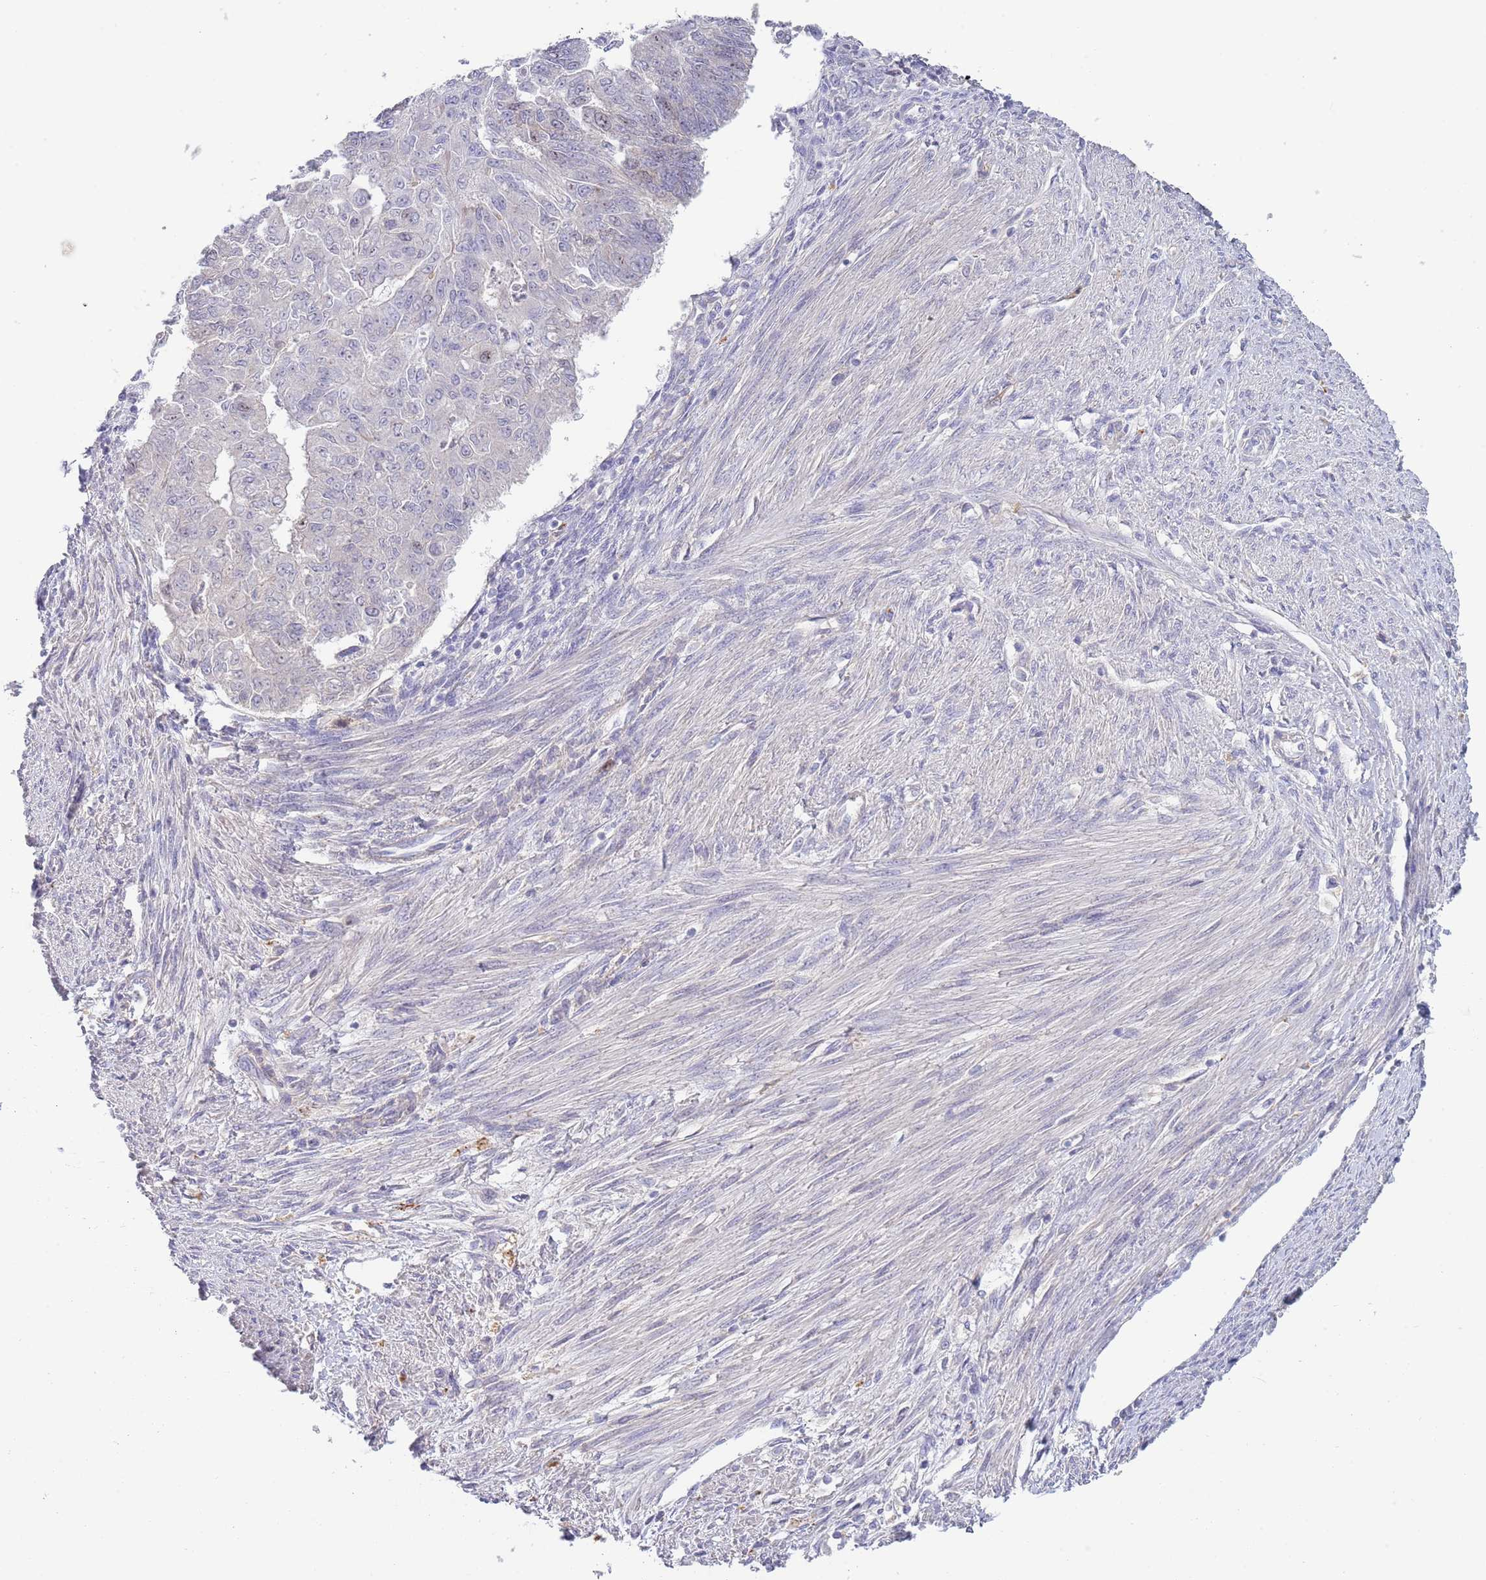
{"staining": {"intensity": "negative", "quantity": "none", "location": "none"}, "tissue": "endometrial cancer", "cell_type": "Tumor cells", "image_type": "cancer", "snomed": [{"axis": "morphology", "description": "Adenocarcinoma, NOS"}, {"axis": "topography", "description": "Endometrium"}], "caption": "Immunohistochemistry micrograph of human endometrial cancer (adenocarcinoma) stained for a protein (brown), which exhibits no expression in tumor cells. (Stains: DAB immunohistochemistry (IHC) with hematoxylin counter stain, Microscopy: brightfield microscopy at high magnification).", "gene": "PIMREG", "patient": {"sex": "female", "age": 32}}